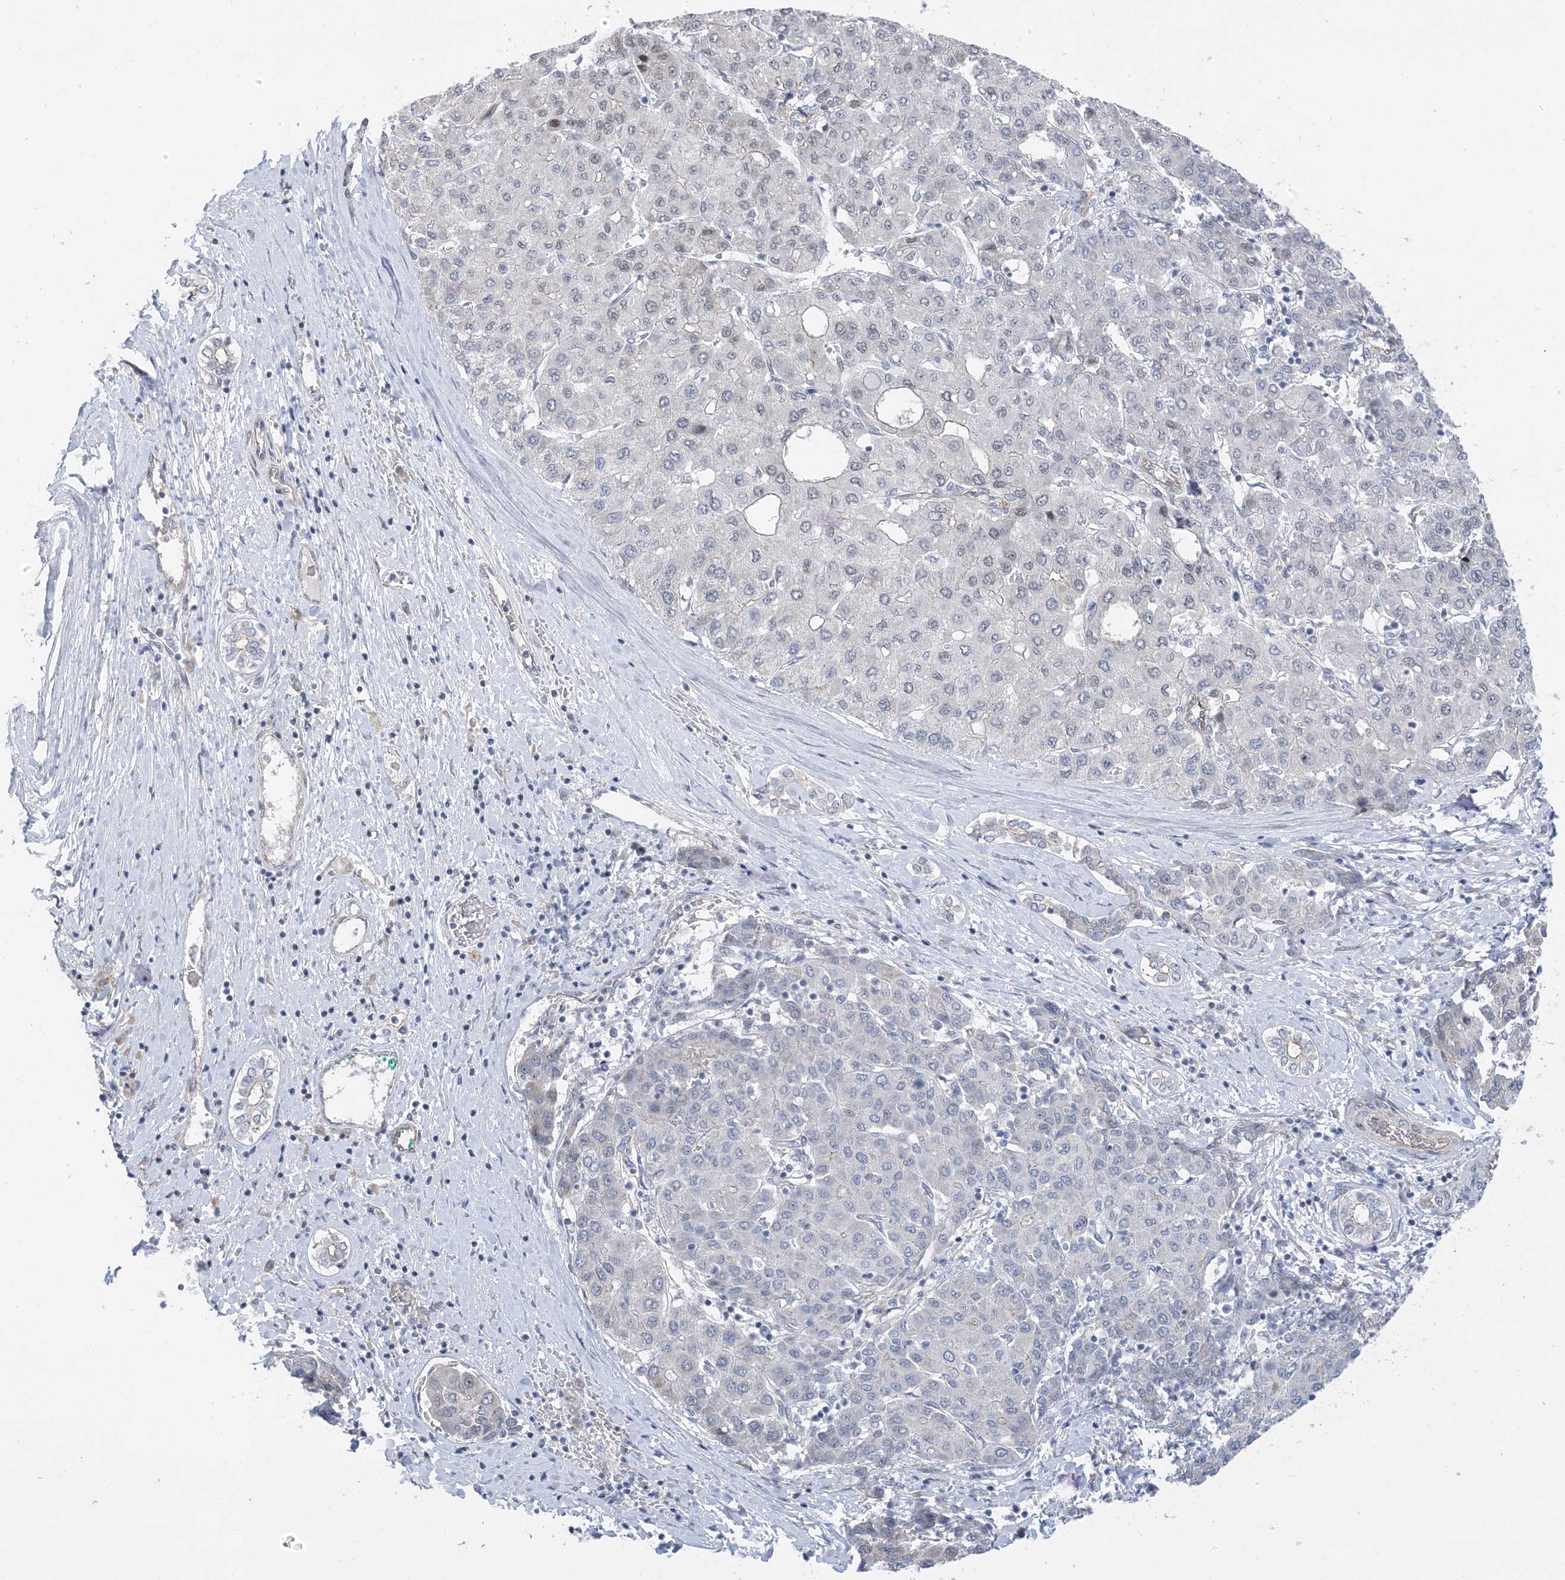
{"staining": {"intensity": "negative", "quantity": "none", "location": "none"}, "tissue": "liver cancer", "cell_type": "Tumor cells", "image_type": "cancer", "snomed": [{"axis": "morphology", "description": "Carcinoma, Hepatocellular, NOS"}, {"axis": "topography", "description": "Liver"}], "caption": "High magnification brightfield microscopy of hepatocellular carcinoma (liver) stained with DAB (brown) and counterstained with hematoxylin (blue): tumor cells show no significant expression.", "gene": "IL36B", "patient": {"sex": "male", "age": 65}}